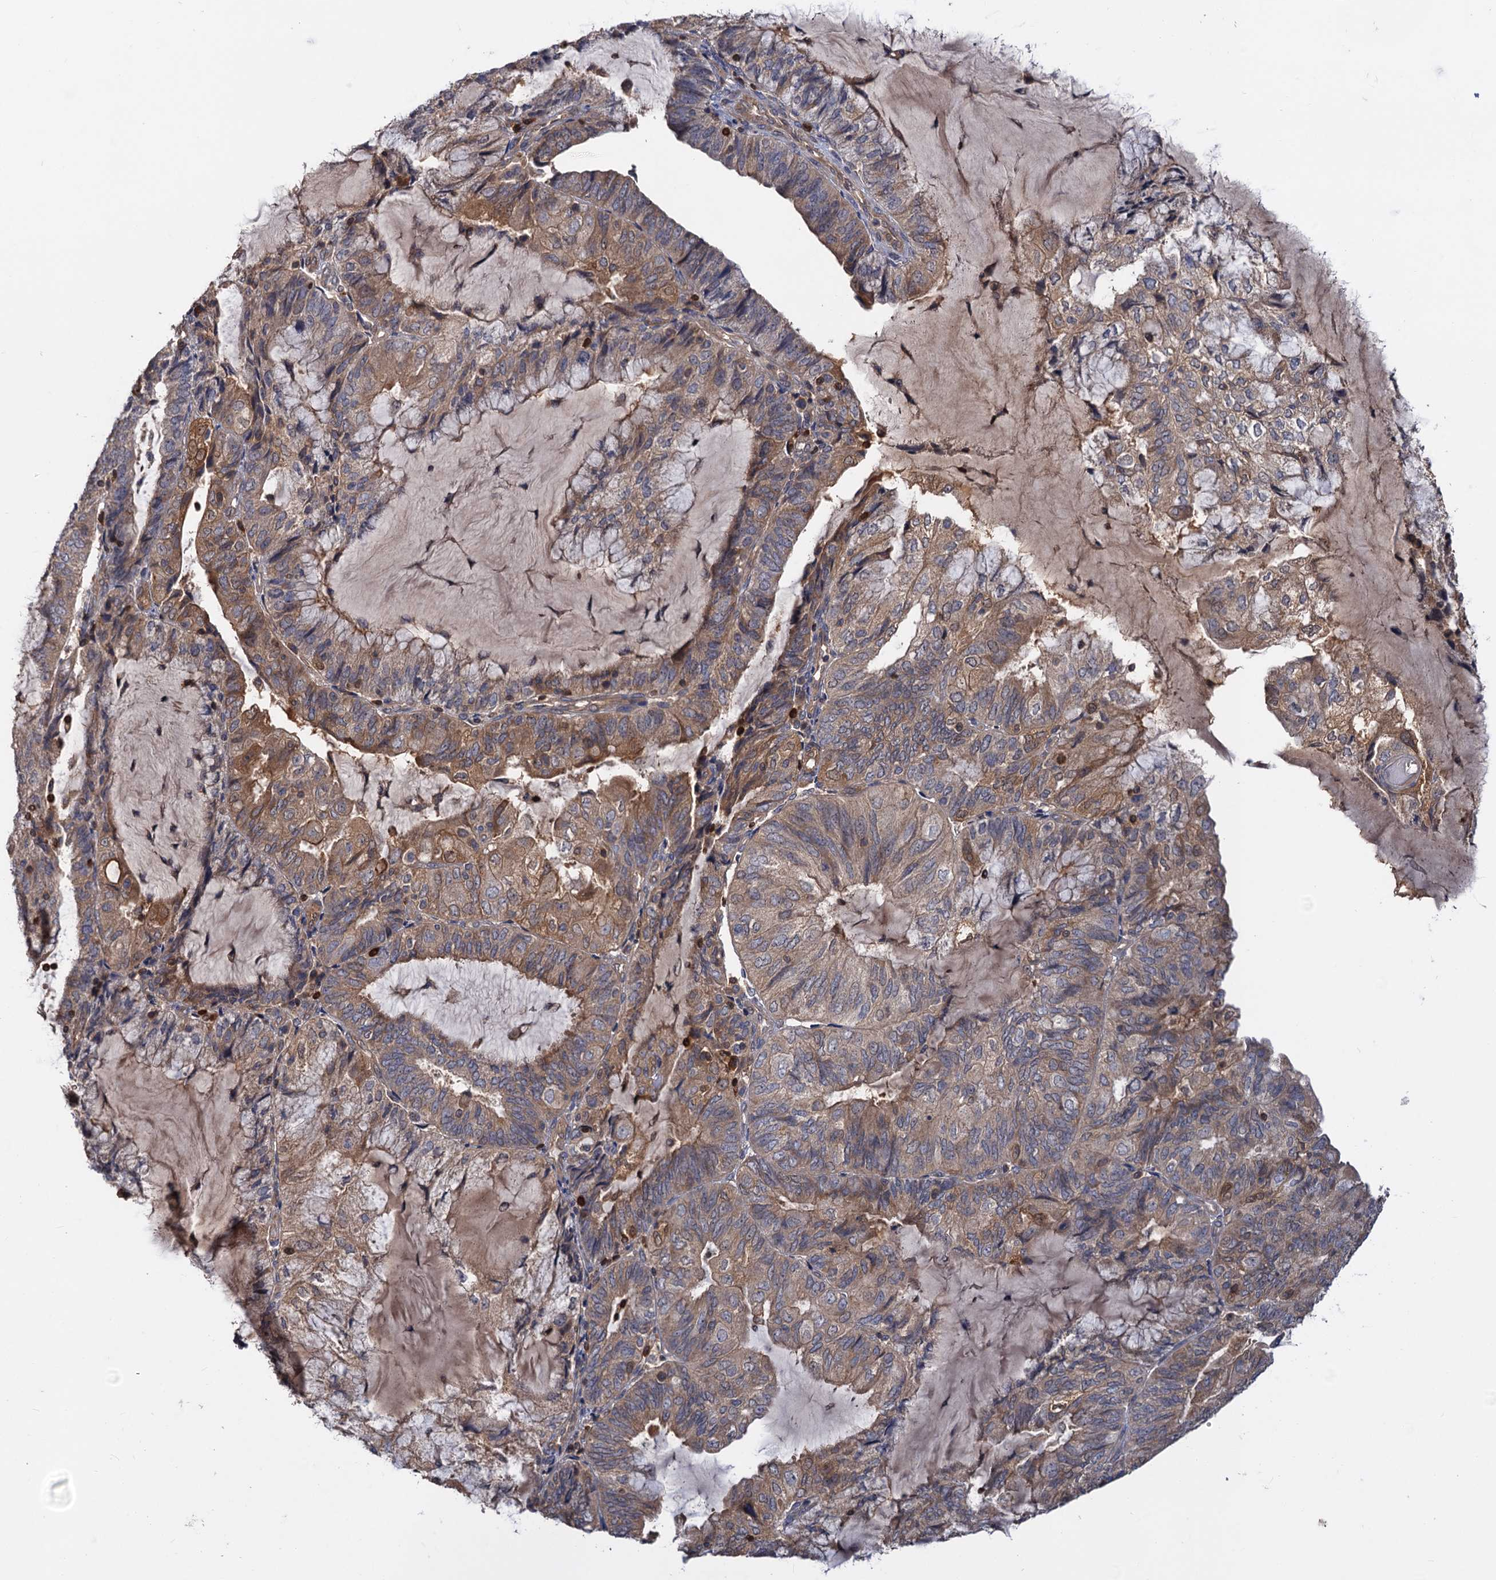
{"staining": {"intensity": "moderate", "quantity": "25%-75%", "location": "cytoplasmic/membranous"}, "tissue": "endometrial cancer", "cell_type": "Tumor cells", "image_type": "cancer", "snomed": [{"axis": "morphology", "description": "Adenocarcinoma, NOS"}, {"axis": "topography", "description": "Endometrium"}], "caption": "There is medium levels of moderate cytoplasmic/membranous expression in tumor cells of endometrial cancer (adenocarcinoma), as demonstrated by immunohistochemical staining (brown color).", "gene": "DGKA", "patient": {"sex": "female", "age": 81}}